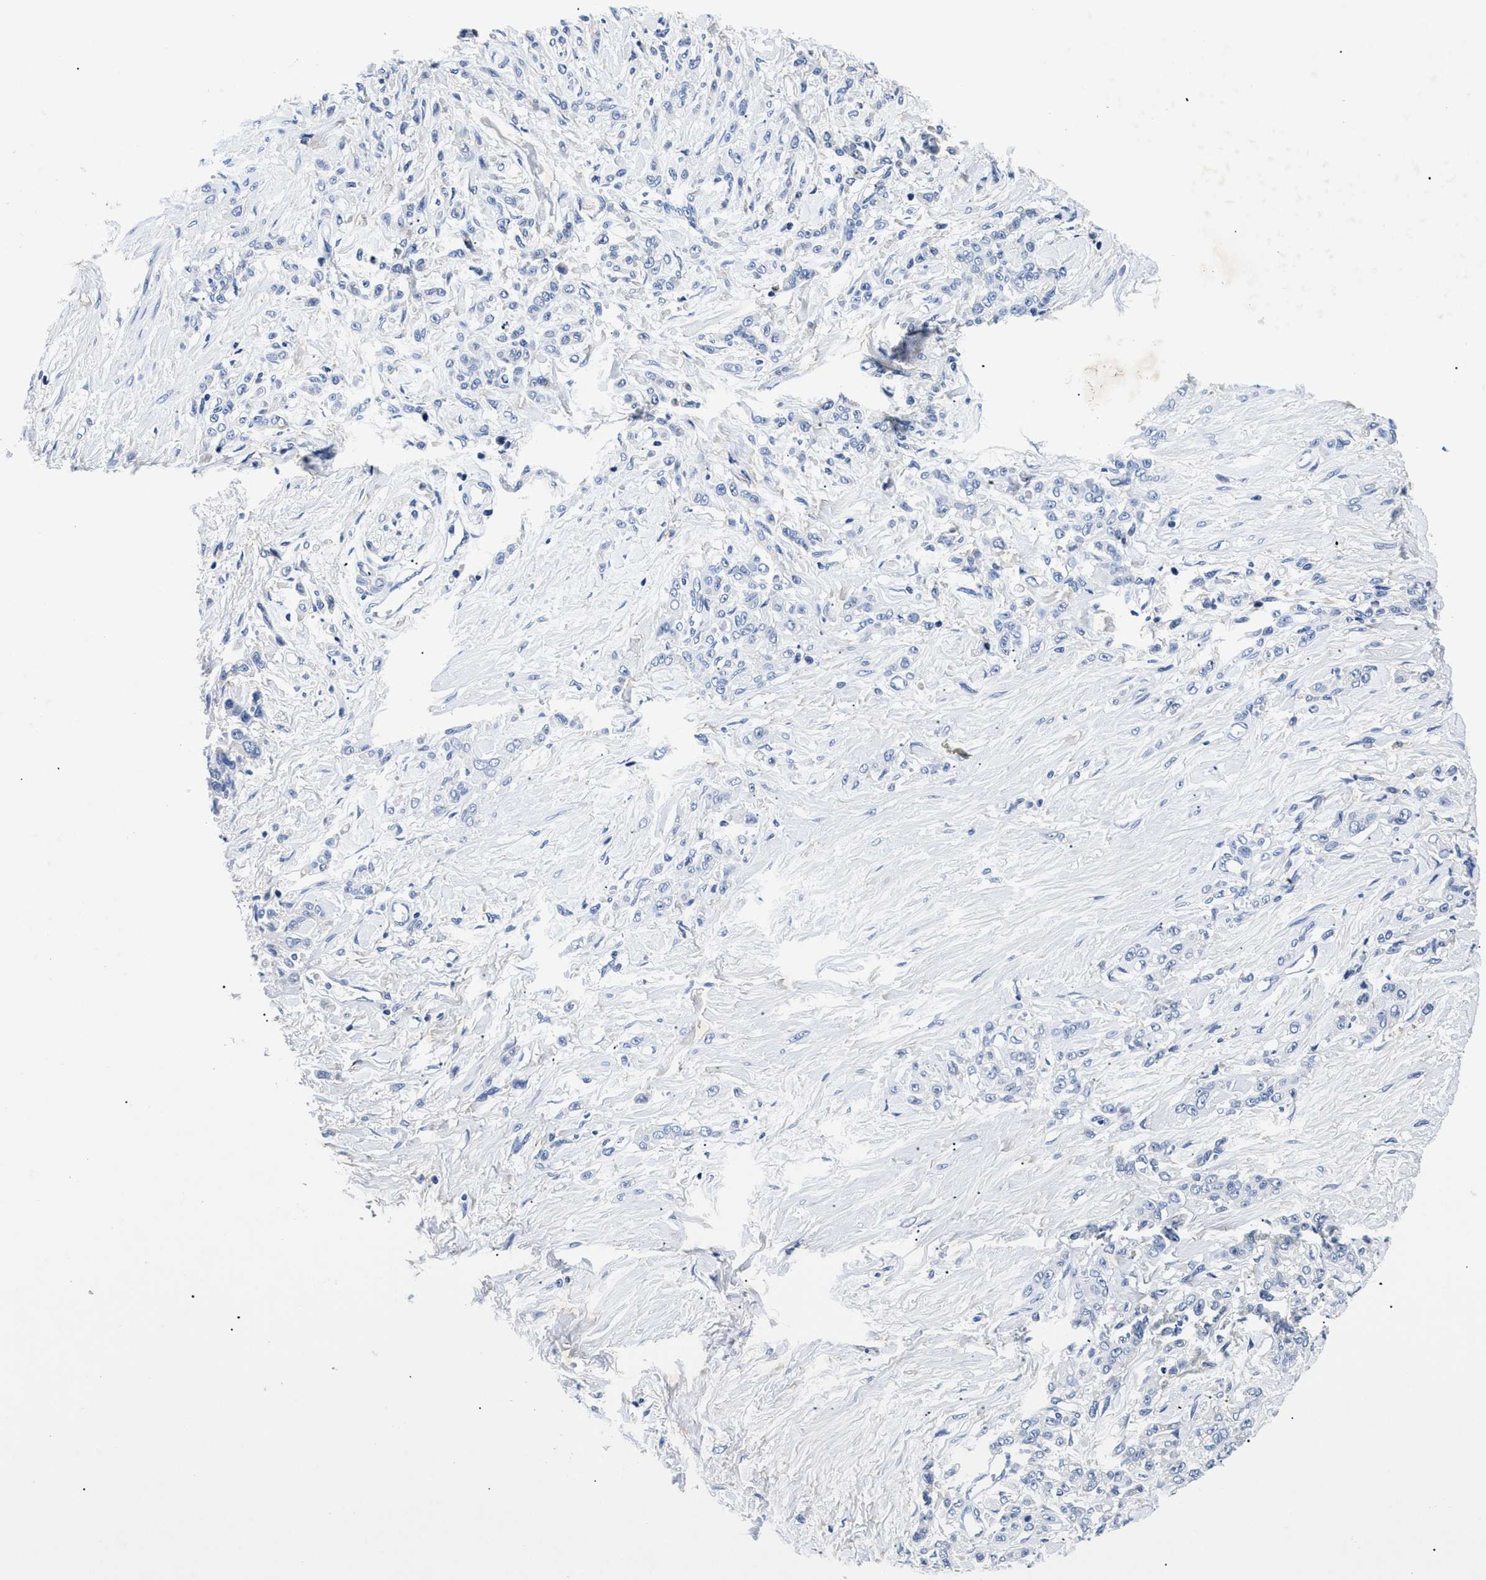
{"staining": {"intensity": "negative", "quantity": "none", "location": "none"}, "tissue": "stomach cancer", "cell_type": "Tumor cells", "image_type": "cancer", "snomed": [{"axis": "morphology", "description": "Normal tissue, NOS"}, {"axis": "morphology", "description": "Adenocarcinoma, NOS"}, {"axis": "topography", "description": "Stomach"}], "caption": "Micrograph shows no protein staining in tumor cells of adenocarcinoma (stomach) tissue.", "gene": "MEA1", "patient": {"sex": "male", "age": 82}}